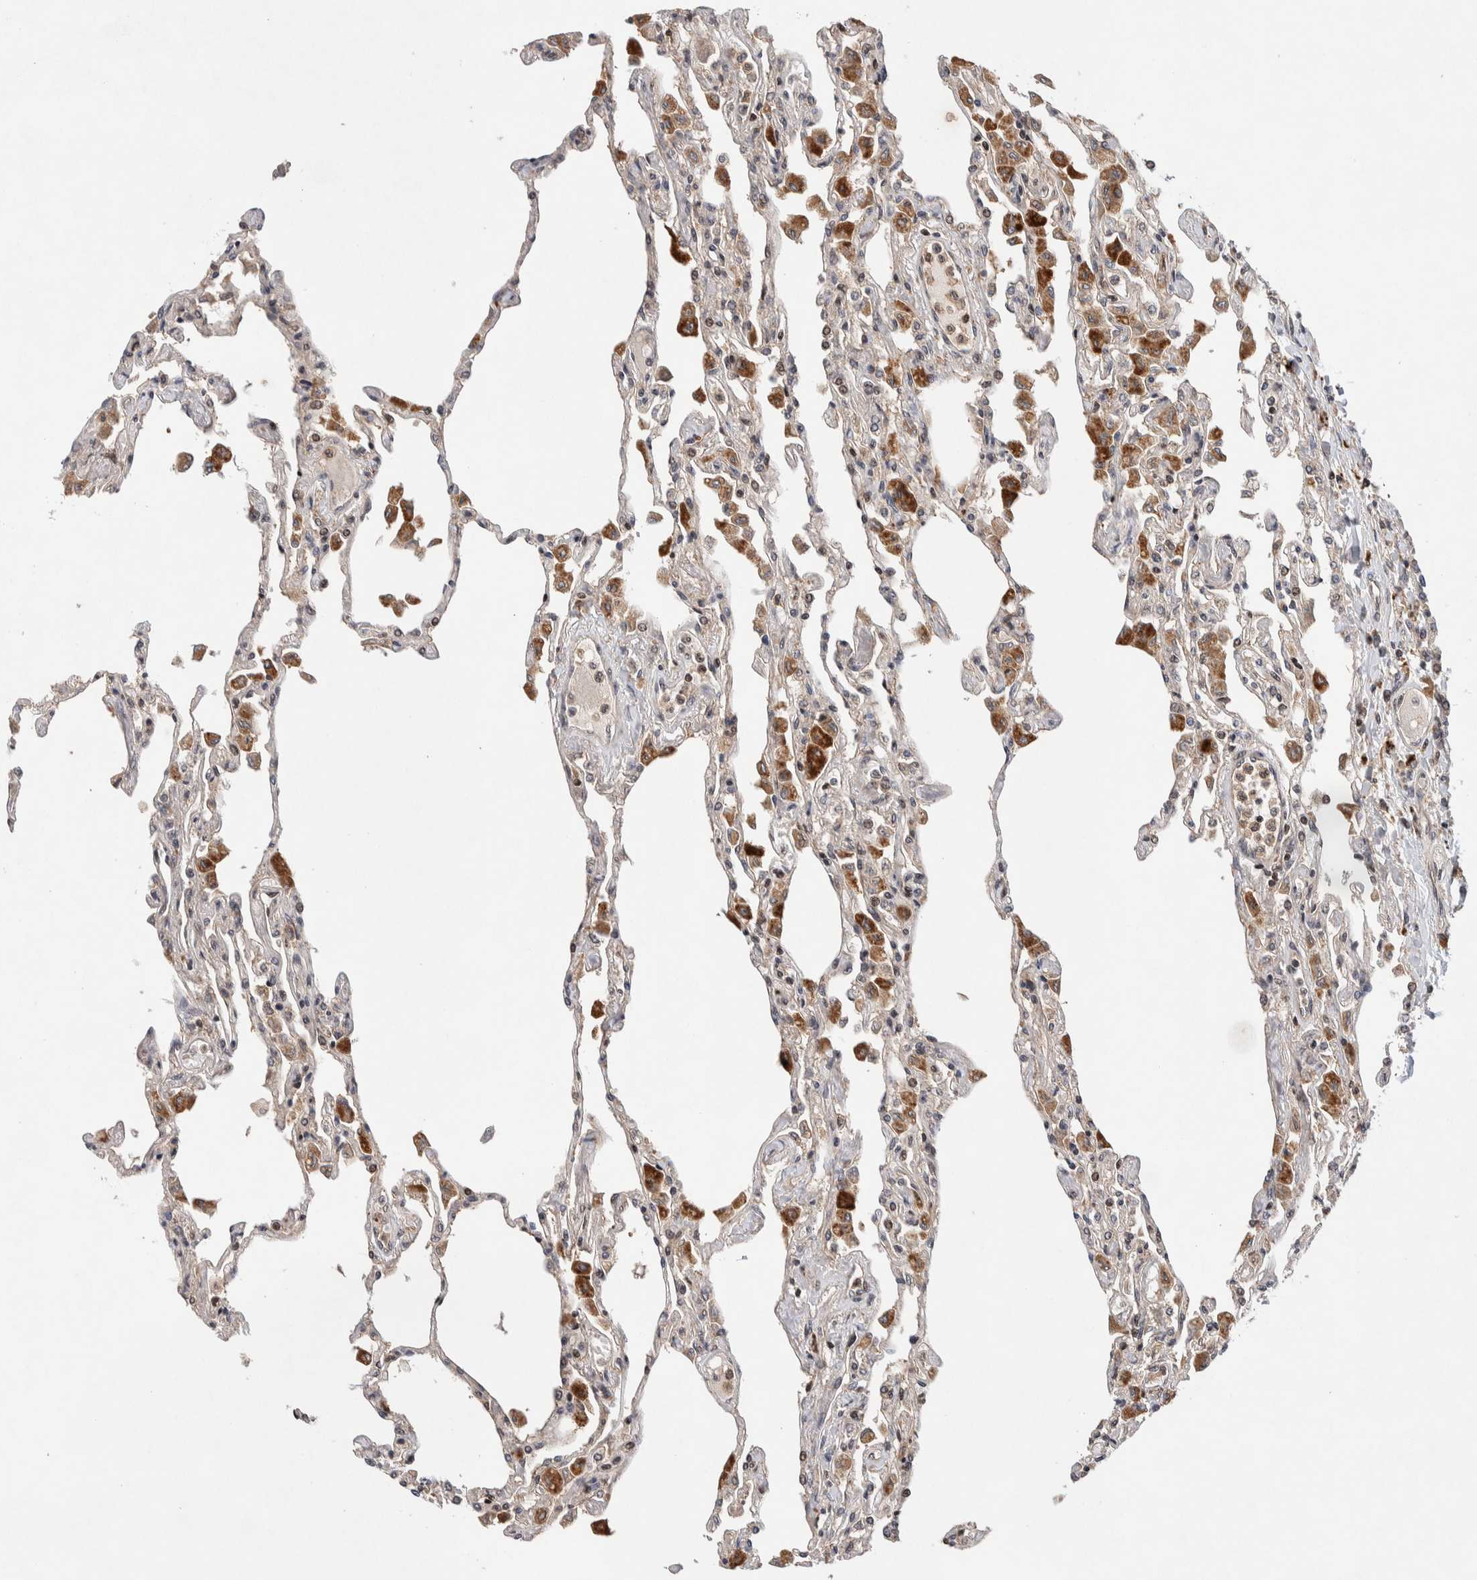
{"staining": {"intensity": "moderate", "quantity": "<25%", "location": "cytoplasmic/membranous"}, "tissue": "lung", "cell_type": "Alveolar cells", "image_type": "normal", "snomed": [{"axis": "morphology", "description": "Normal tissue, NOS"}, {"axis": "topography", "description": "Bronchus"}, {"axis": "topography", "description": "Lung"}], "caption": "Brown immunohistochemical staining in benign human lung displays moderate cytoplasmic/membranous staining in approximately <25% of alveolar cells. Ihc stains the protein of interest in brown and the nuclei are stained blue.", "gene": "LZTS1", "patient": {"sex": "female", "age": 49}}